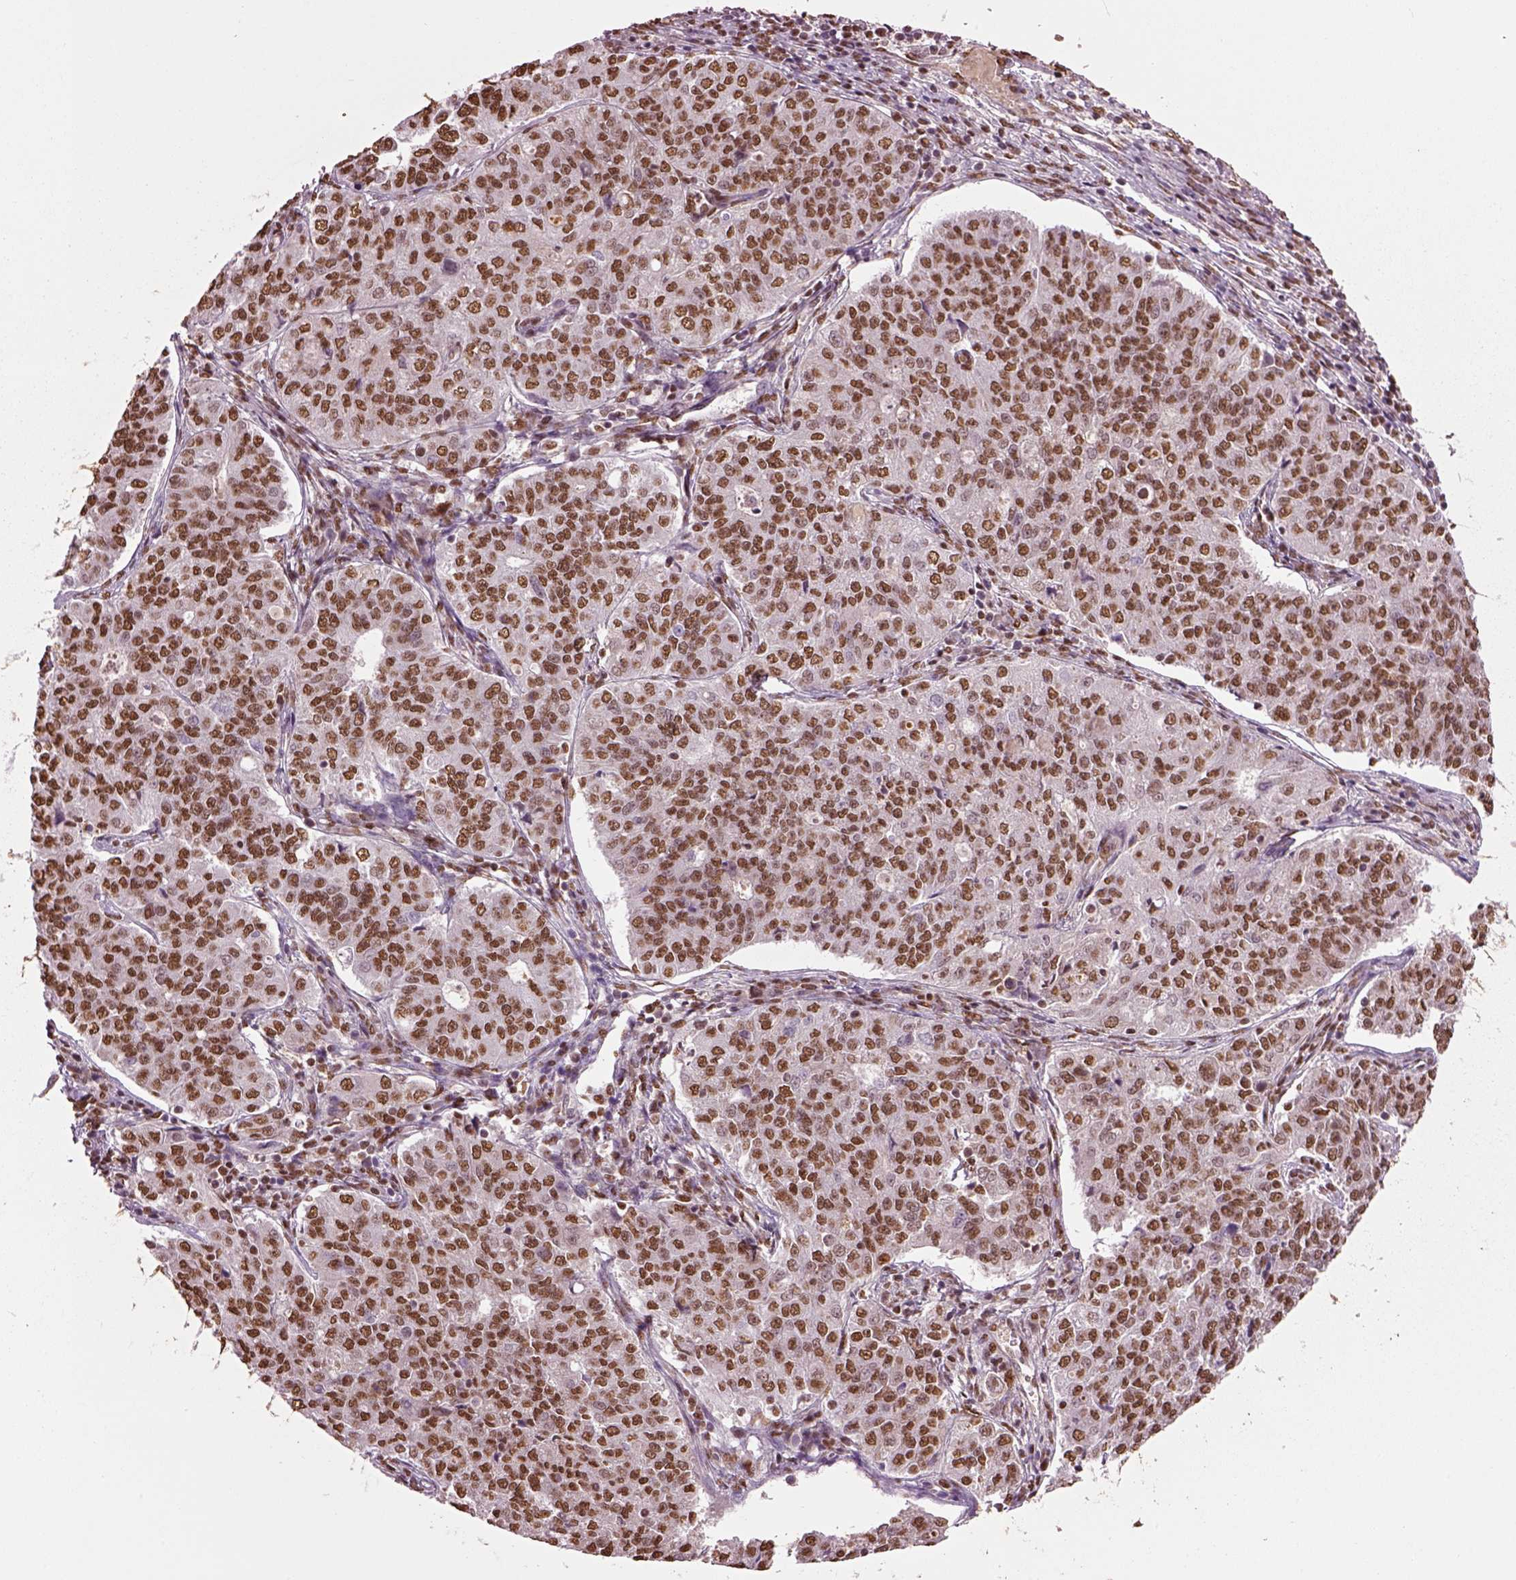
{"staining": {"intensity": "moderate", "quantity": ">75%", "location": "nuclear"}, "tissue": "endometrial cancer", "cell_type": "Tumor cells", "image_type": "cancer", "snomed": [{"axis": "morphology", "description": "Adenocarcinoma, NOS"}, {"axis": "topography", "description": "Endometrium"}], "caption": "Protein staining of endometrial cancer tissue reveals moderate nuclear positivity in about >75% of tumor cells. (IHC, brightfield microscopy, high magnification).", "gene": "DDX3X", "patient": {"sex": "female", "age": 43}}